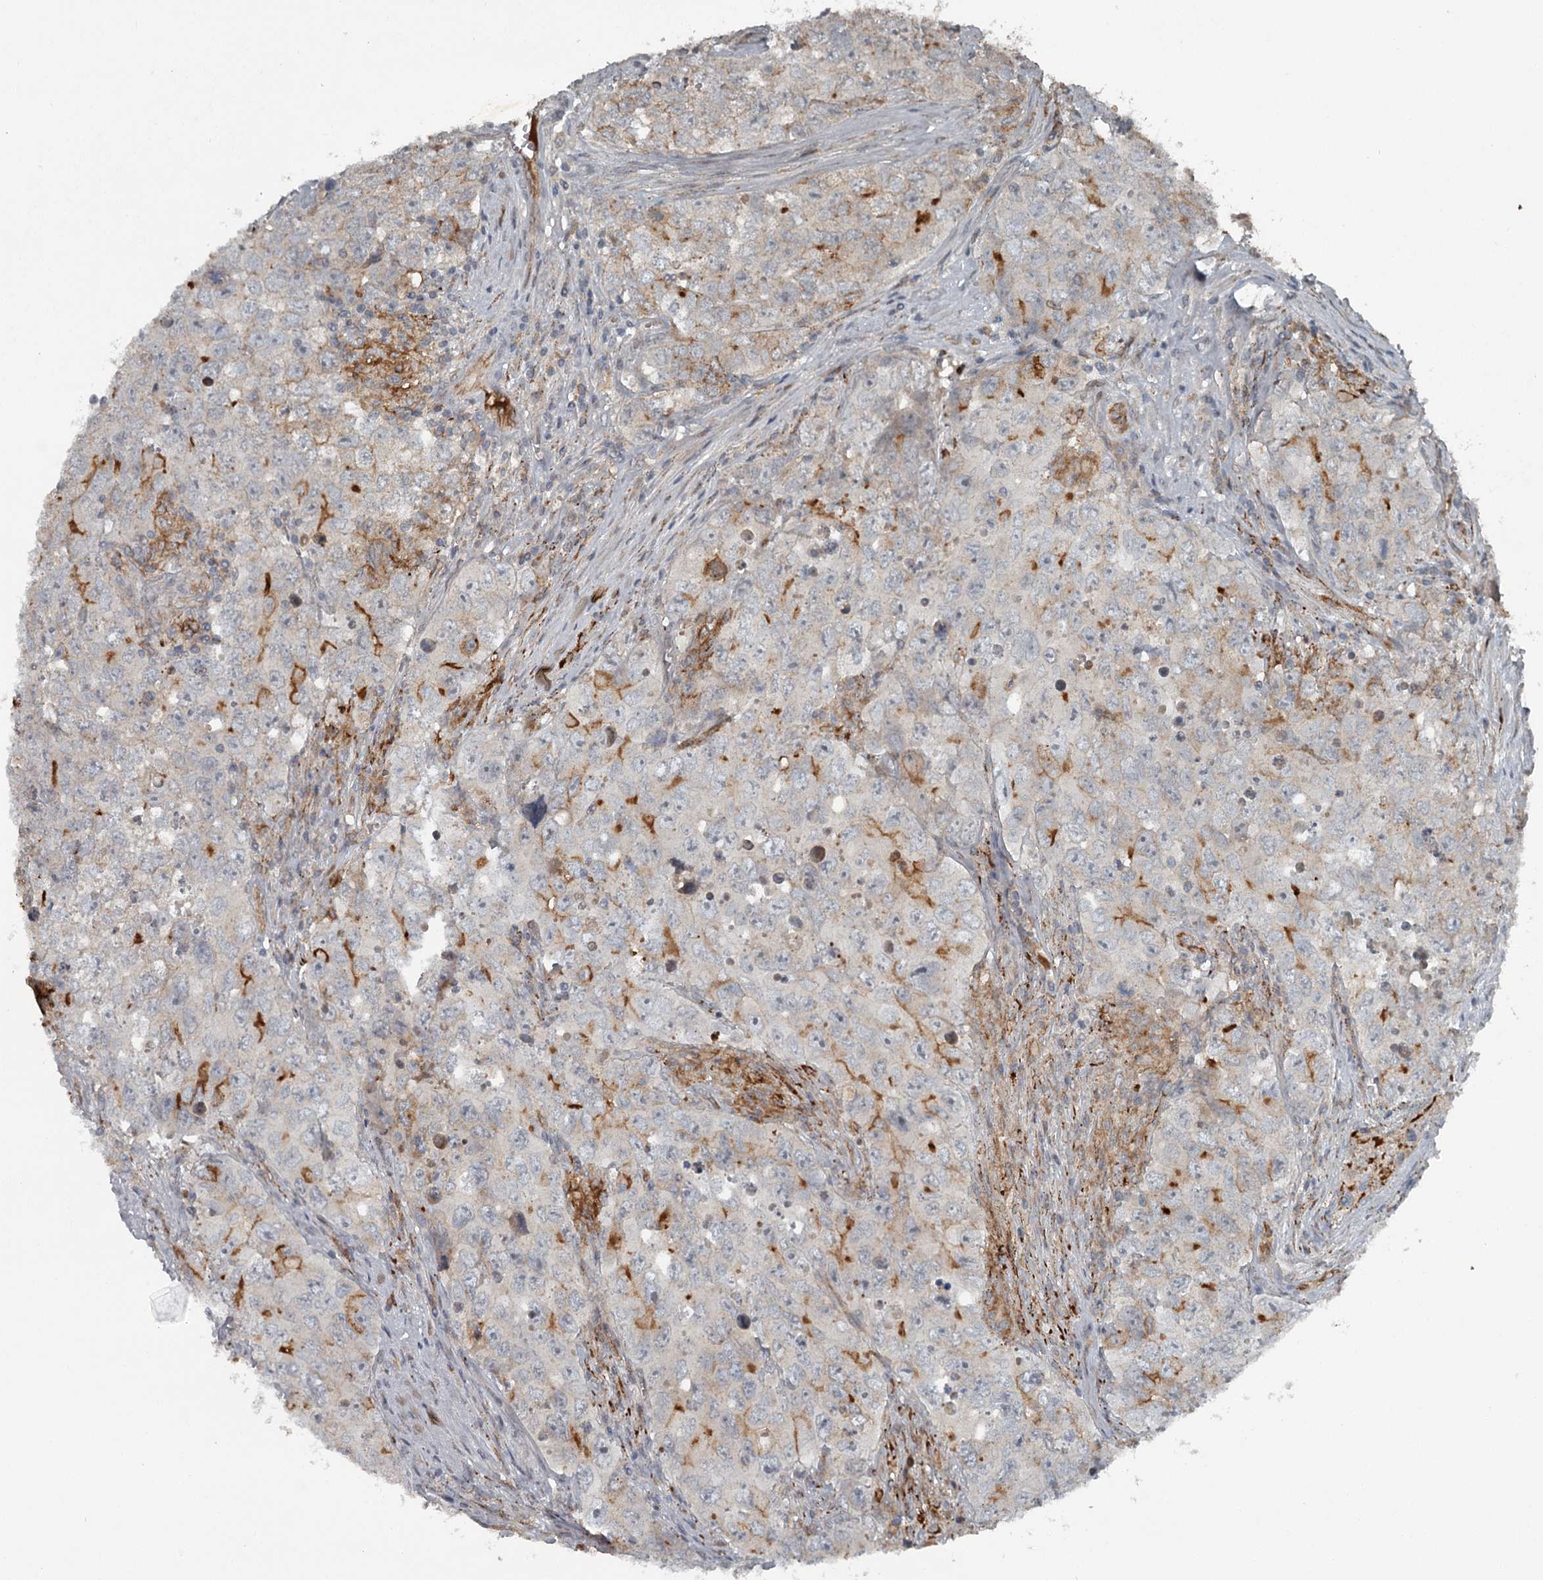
{"staining": {"intensity": "moderate", "quantity": "<25%", "location": "cytoplasmic/membranous"}, "tissue": "testis cancer", "cell_type": "Tumor cells", "image_type": "cancer", "snomed": [{"axis": "morphology", "description": "Seminoma, NOS"}, {"axis": "morphology", "description": "Carcinoma, Embryonal, NOS"}, {"axis": "topography", "description": "Testis"}], "caption": "This is a photomicrograph of IHC staining of testis cancer (seminoma), which shows moderate staining in the cytoplasmic/membranous of tumor cells.", "gene": "SLC39A8", "patient": {"sex": "male", "age": 43}}